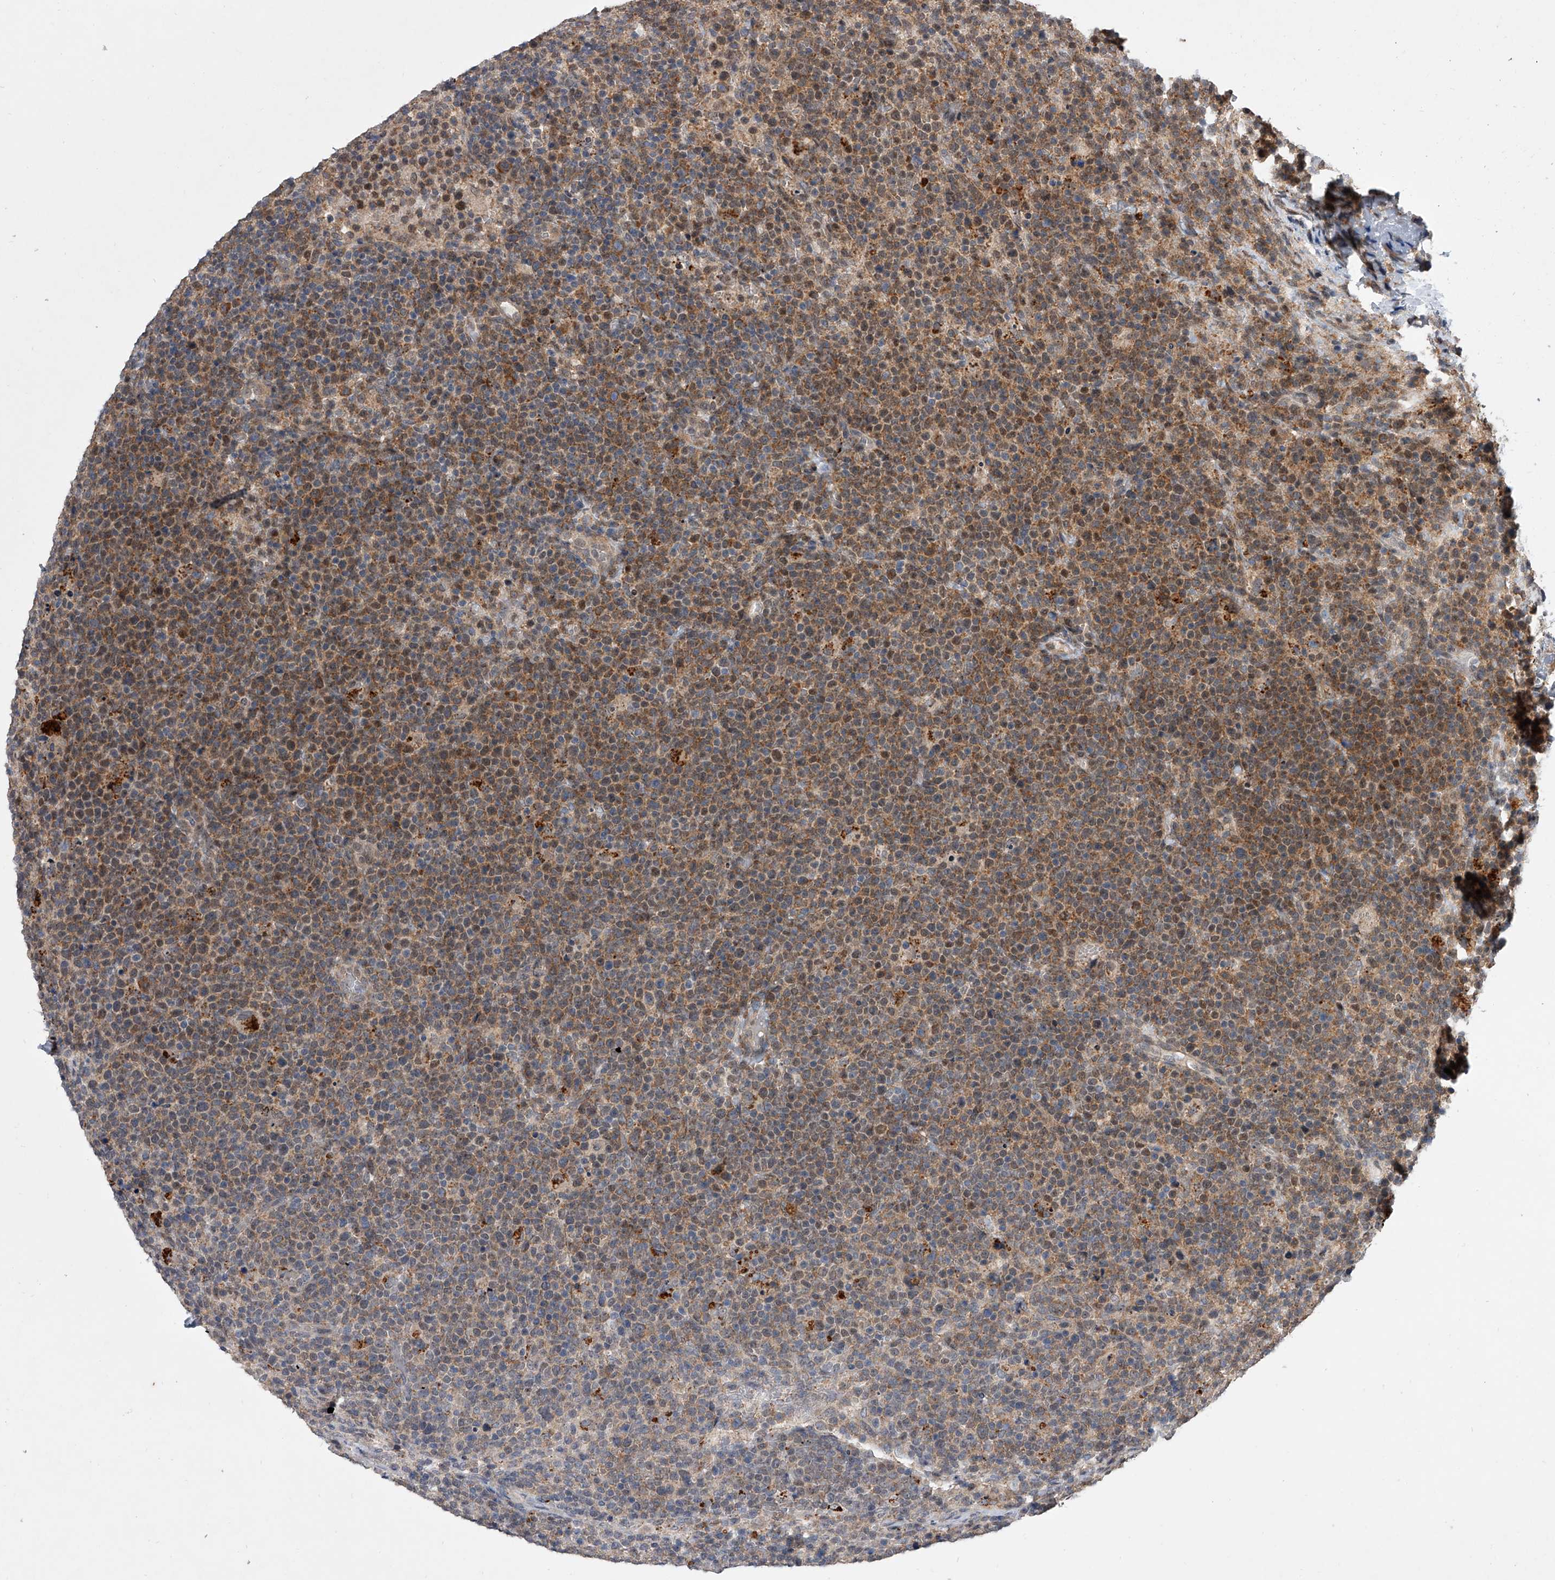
{"staining": {"intensity": "moderate", "quantity": "25%-75%", "location": "cytoplasmic/membranous"}, "tissue": "lymphoma", "cell_type": "Tumor cells", "image_type": "cancer", "snomed": [{"axis": "morphology", "description": "Malignant lymphoma, non-Hodgkin's type, High grade"}, {"axis": "topography", "description": "Lymph node"}], "caption": "Immunohistochemistry (IHC) image of neoplastic tissue: high-grade malignant lymphoma, non-Hodgkin's type stained using immunohistochemistry exhibits medium levels of moderate protein expression localized specifically in the cytoplasmic/membranous of tumor cells, appearing as a cytoplasmic/membranous brown color.", "gene": "GEMIN8", "patient": {"sex": "male", "age": 61}}